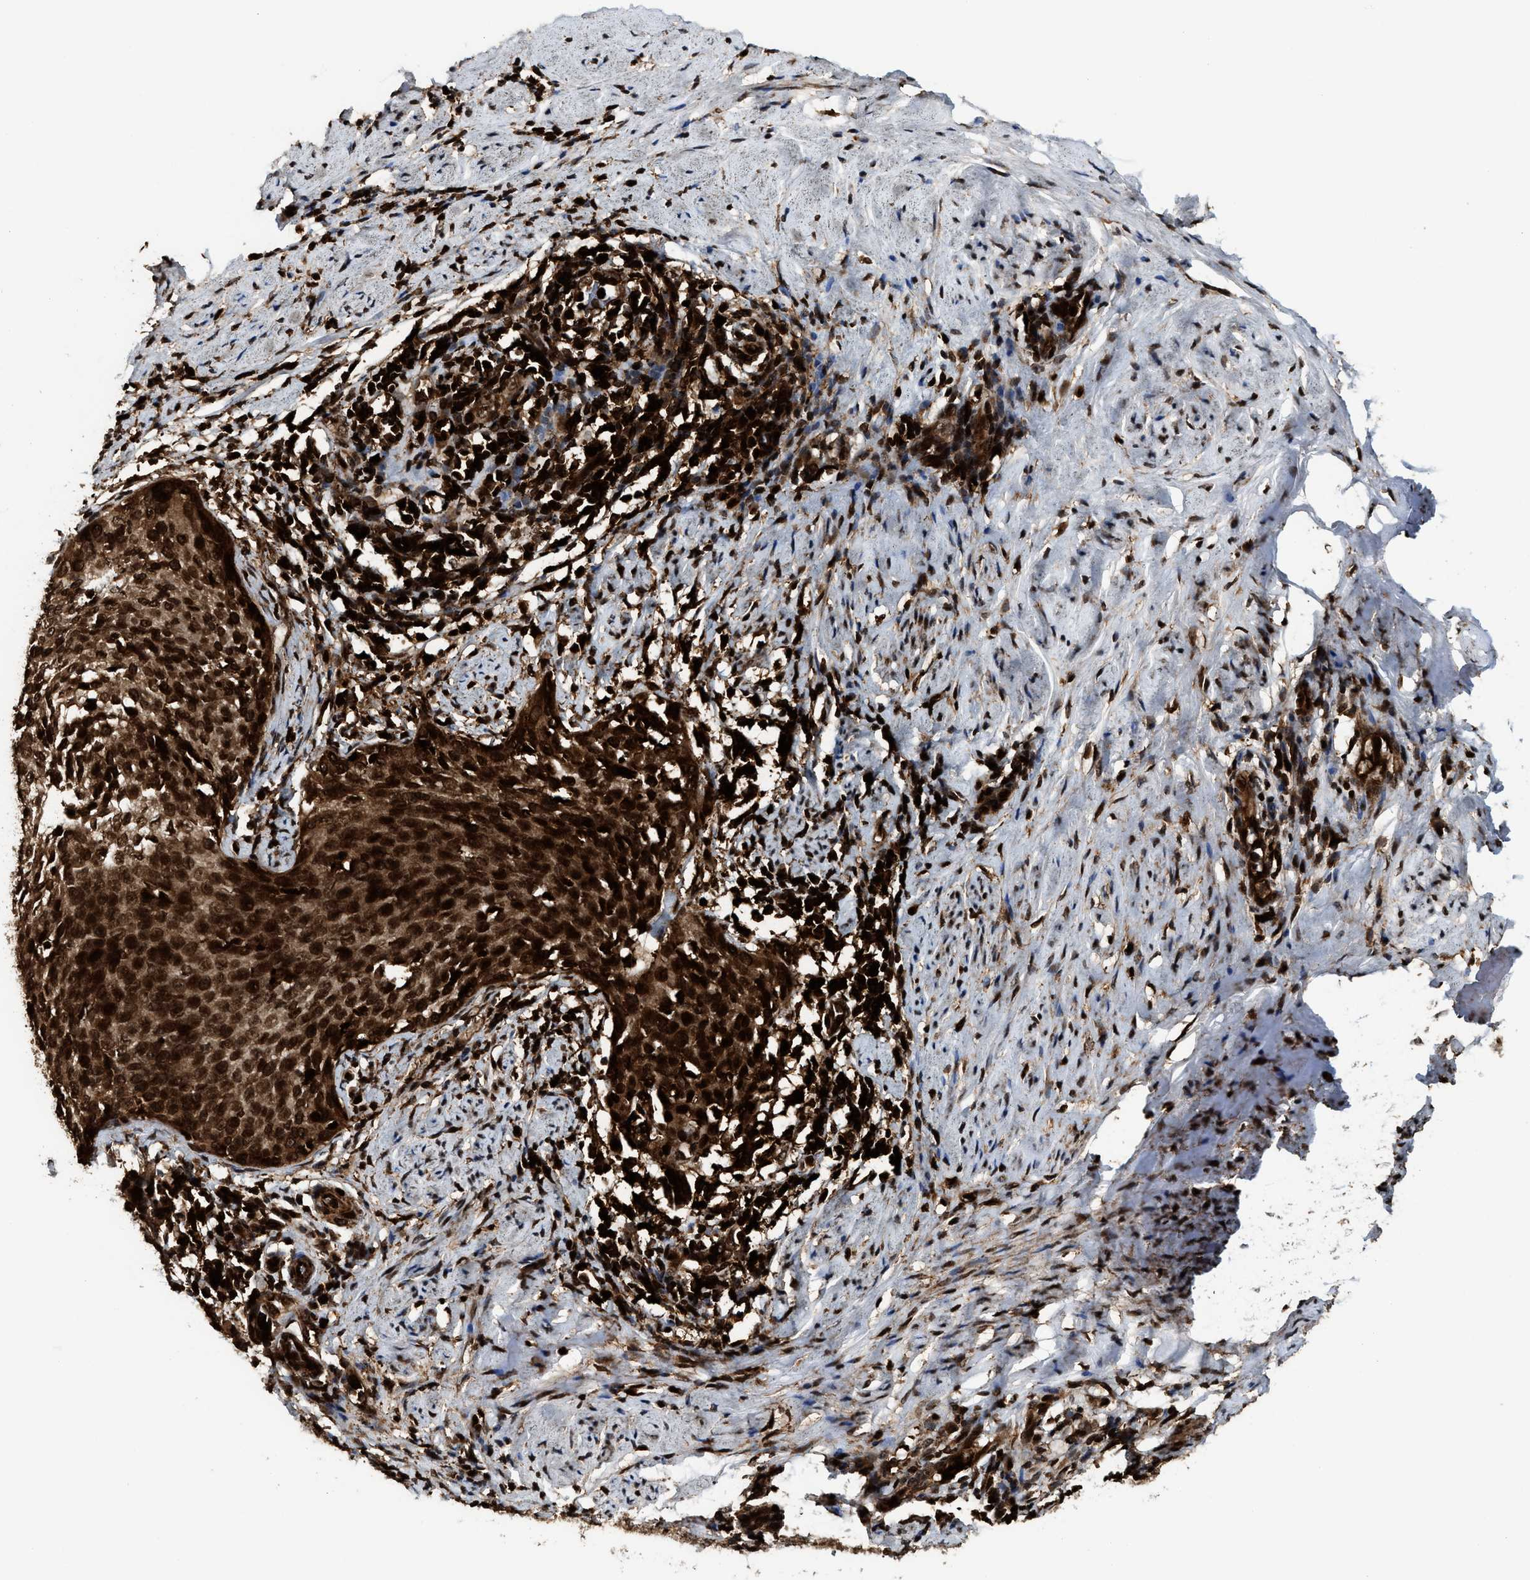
{"staining": {"intensity": "strong", "quantity": ">75%", "location": "cytoplasmic/membranous,nuclear"}, "tissue": "cervical cancer", "cell_type": "Tumor cells", "image_type": "cancer", "snomed": [{"axis": "morphology", "description": "Squamous cell carcinoma, NOS"}, {"axis": "topography", "description": "Cervix"}], "caption": "This is an image of IHC staining of cervical squamous cell carcinoma, which shows strong expression in the cytoplasmic/membranous and nuclear of tumor cells.", "gene": "MDM2", "patient": {"sex": "female", "age": 51}}